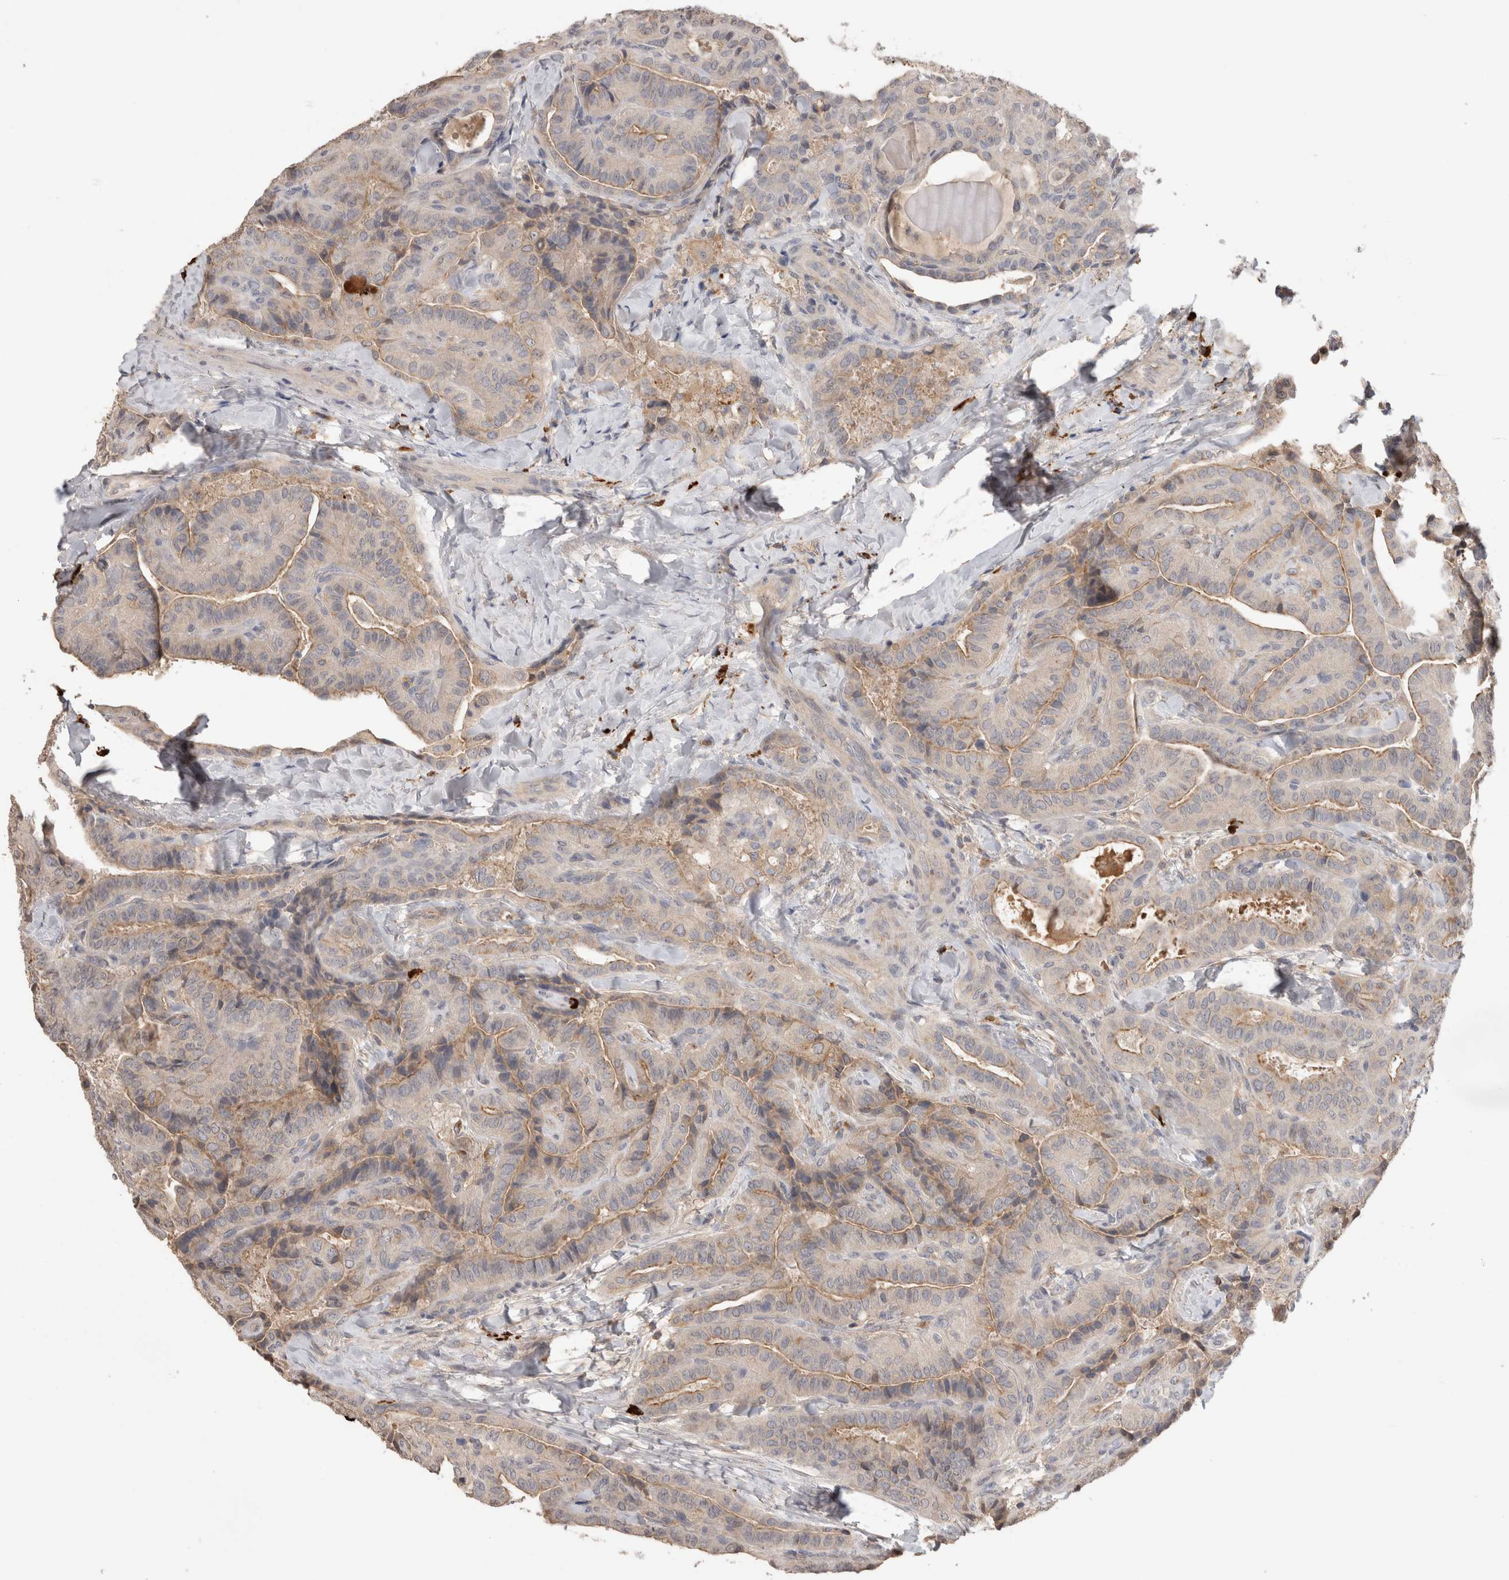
{"staining": {"intensity": "weak", "quantity": "<25%", "location": "cytoplasmic/membranous"}, "tissue": "thyroid cancer", "cell_type": "Tumor cells", "image_type": "cancer", "snomed": [{"axis": "morphology", "description": "Papillary adenocarcinoma, NOS"}, {"axis": "topography", "description": "Thyroid gland"}], "caption": "The IHC image has no significant staining in tumor cells of thyroid cancer tissue.", "gene": "PPP3CC", "patient": {"sex": "male", "age": 77}}